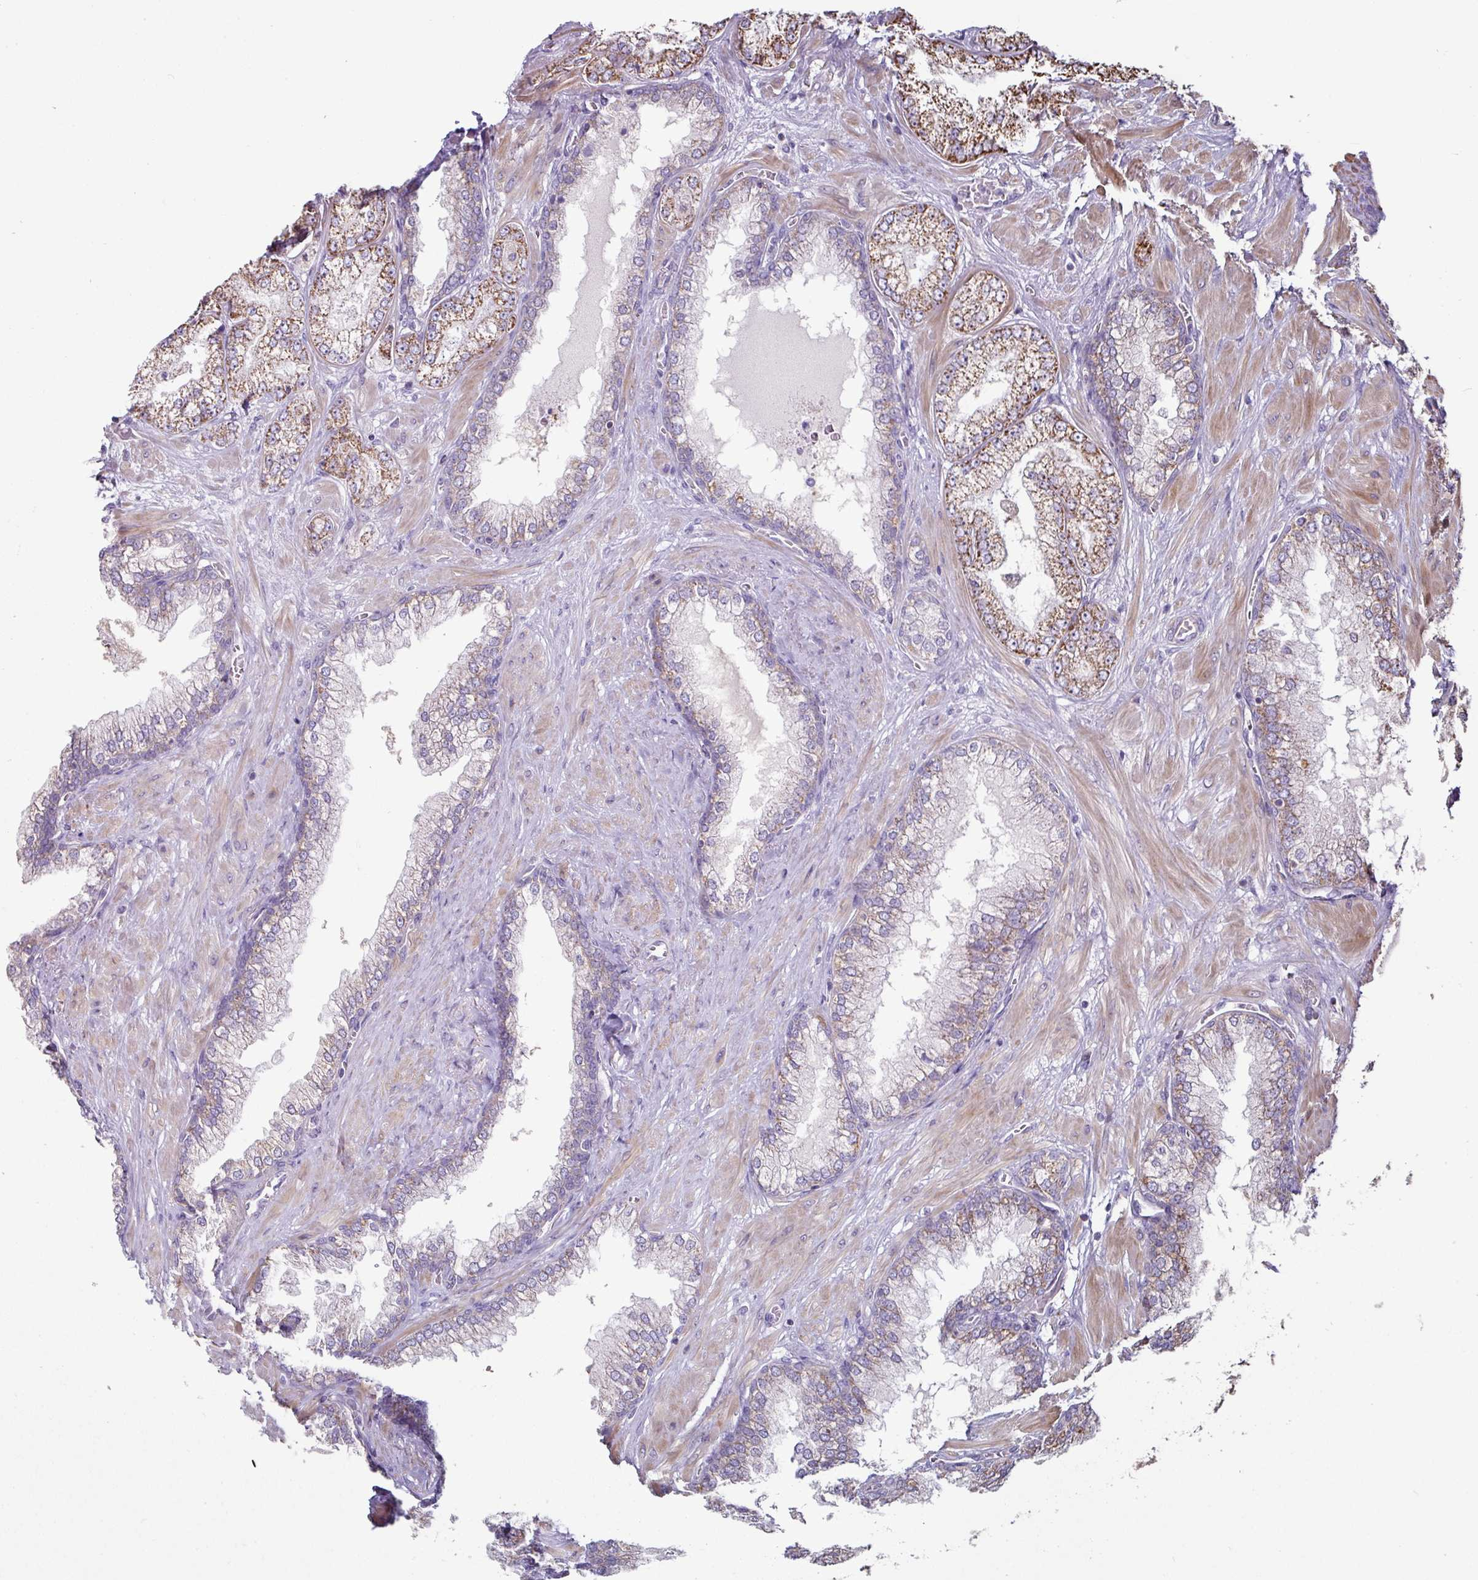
{"staining": {"intensity": "moderate", "quantity": ">75%", "location": "cytoplasmic/membranous"}, "tissue": "prostate cancer", "cell_type": "Tumor cells", "image_type": "cancer", "snomed": [{"axis": "morphology", "description": "Adenocarcinoma, Low grade"}, {"axis": "topography", "description": "Prostate"}], "caption": "Protein staining displays moderate cytoplasmic/membranous positivity in about >75% of tumor cells in prostate adenocarcinoma (low-grade).", "gene": "OR2D3", "patient": {"sex": "male", "age": 57}}